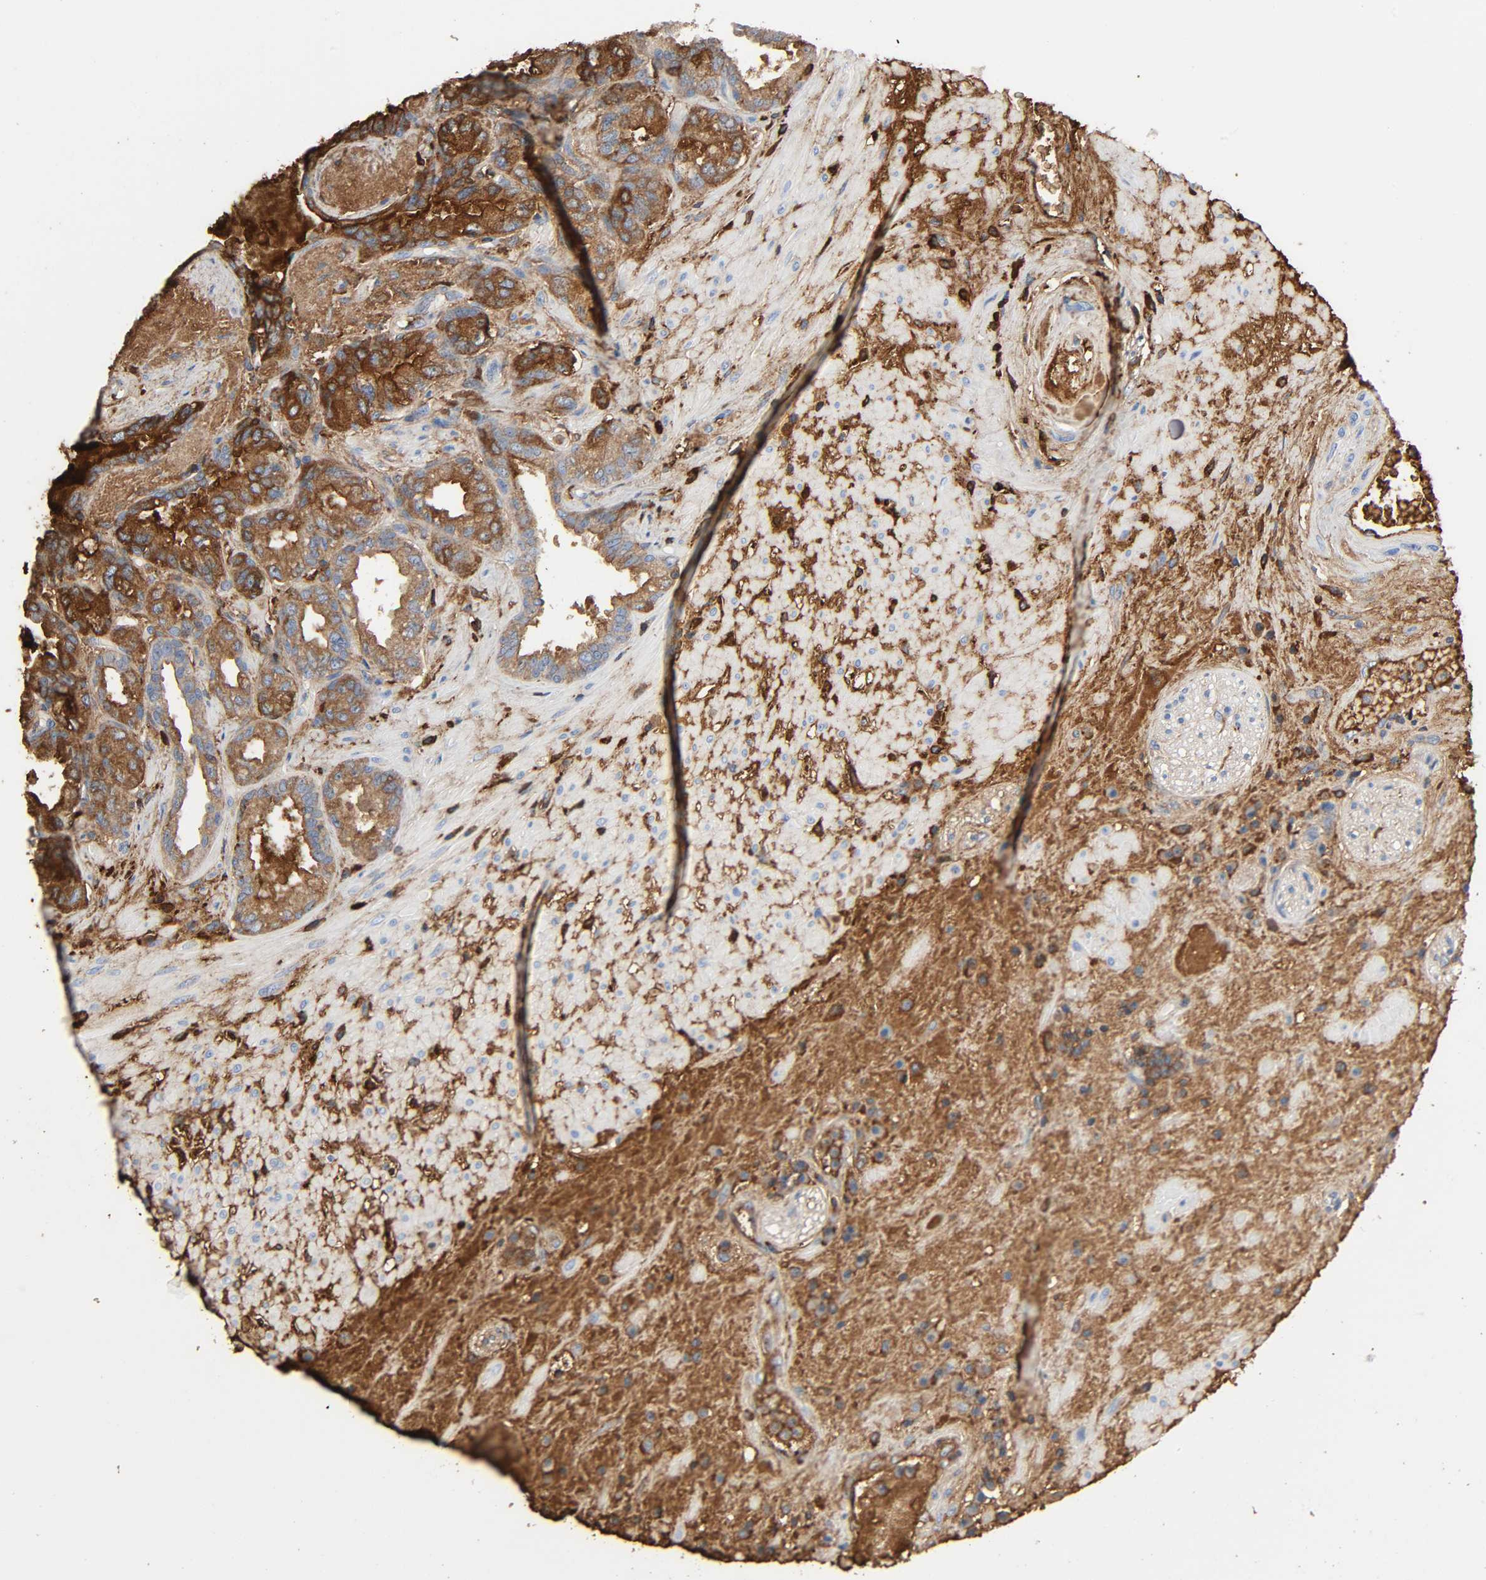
{"staining": {"intensity": "moderate", "quantity": "25%-75%", "location": "cytoplasmic/membranous"}, "tissue": "seminal vesicle", "cell_type": "Glandular cells", "image_type": "normal", "snomed": [{"axis": "morphology", "description": "Normal tissue, NOS"}, {"axis": "topography", "description": "Seminal veicle"}], "caption": "Seminal vesicle stained with DAB (3,3'-diaminobenzidine) immunohistochemistry (IHC) shows medium levels of moderate cytoplasmic/membranous expression in approximately 25%-75% of glandular cells. The protein is stained brown, and the nuclei are stained in blue (DAB (3,3'-diaminobenzidine) IHC with brightfield microscopy, high magnification).", "gene": "C3", "patient": {"sex": "male", "age": 61}}